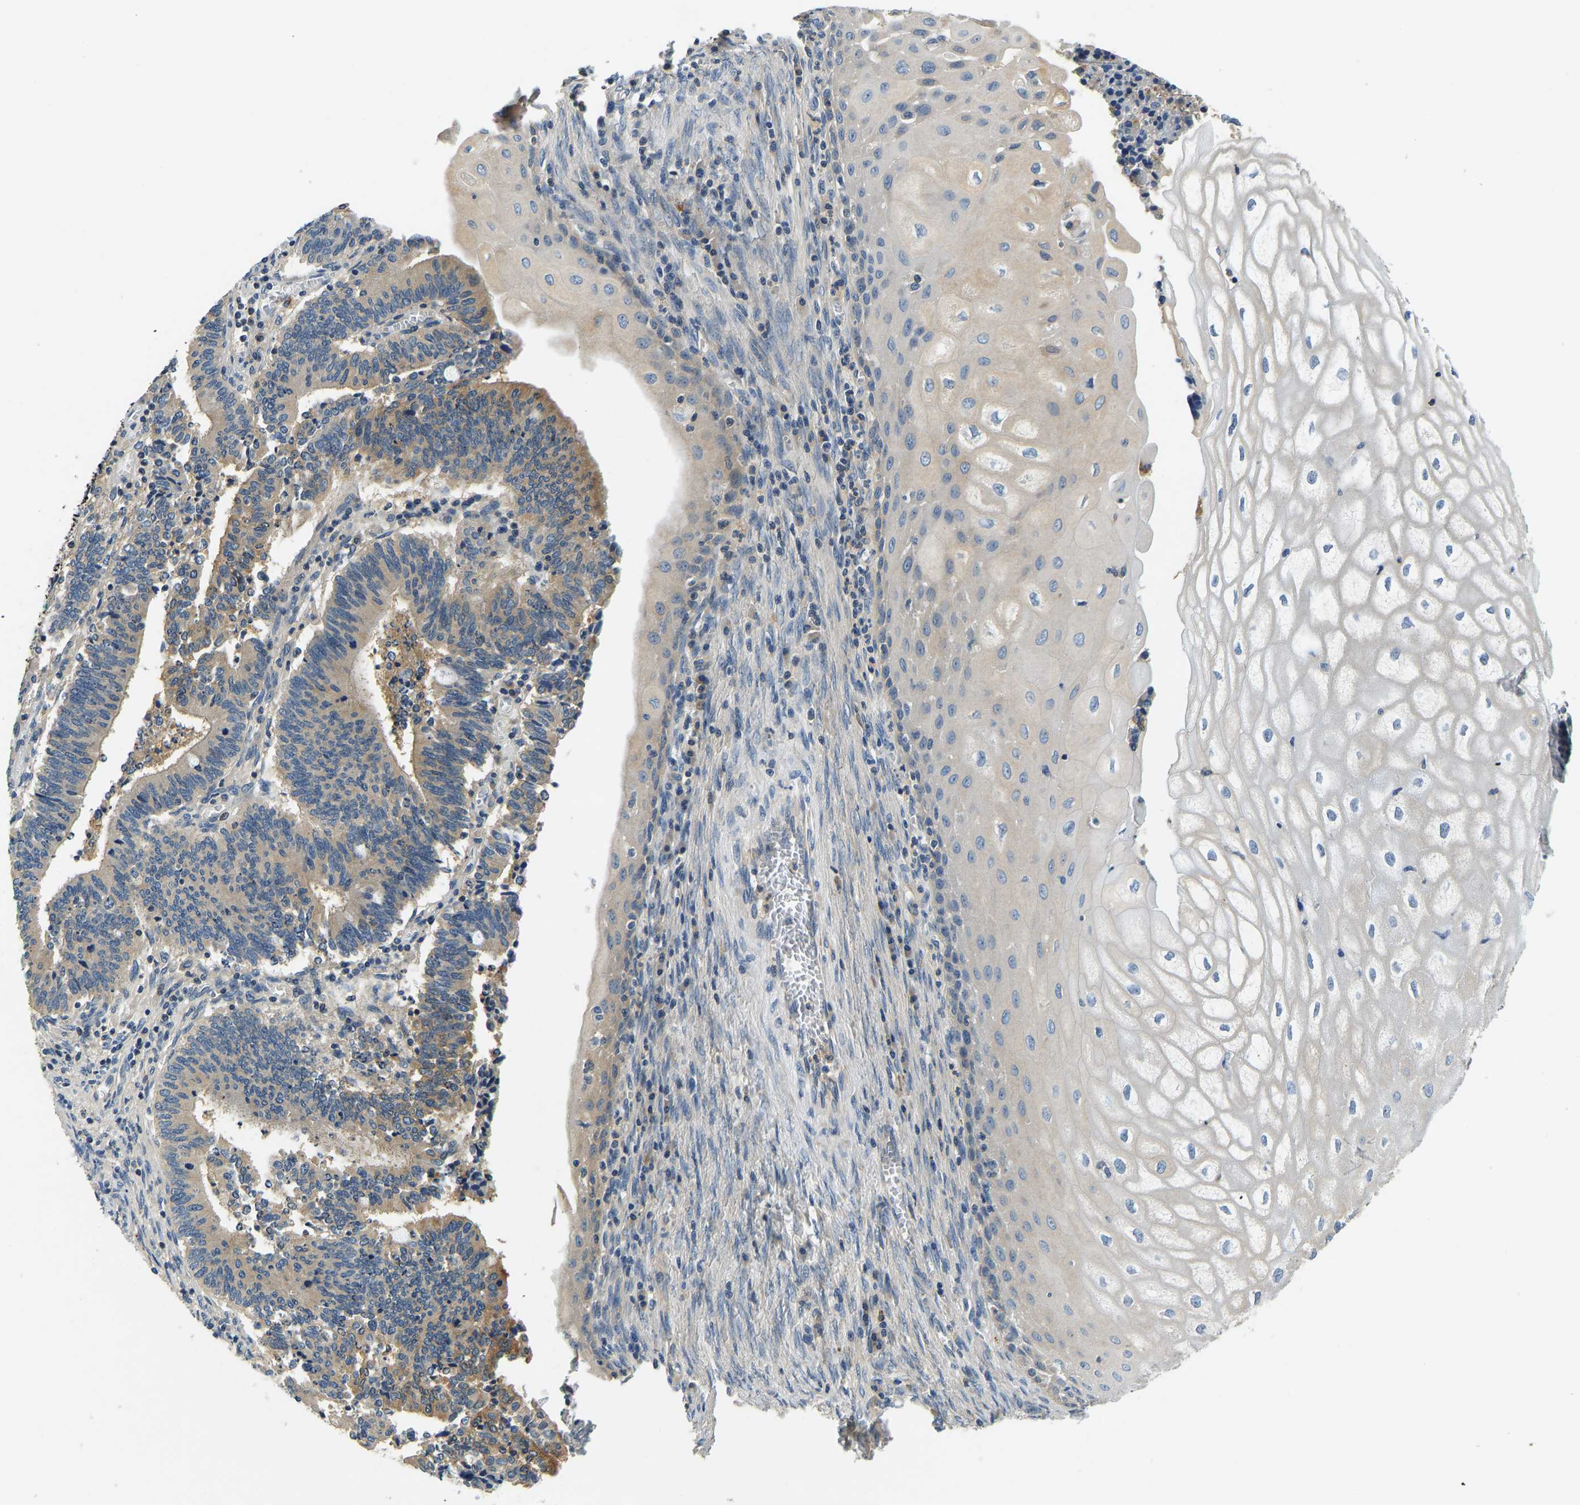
{"staining": {"intensity": "moderate", "quantity": "25%-75%", "location": "cytoplasmic/membranous"}, "tissue": "cervical cancer", "cell_type": "Tumor cells", "image_type": "cancer", "snomed": [{"axis": "morphology", "description": "Adenocarcinoma, NOS"}, {"axis": "topography", "description": "Cervix"}], "caption": "A brown stain shows moderate cytoplasmic/membranous positivity of a protein in cervical cancer (adenocarcinoma) tumor cells. Ihc stains the protein of interest in brown and the nuclei are stained blue.", "gene": "RESF1", "patient": {"sex": "female", "age": 44}}